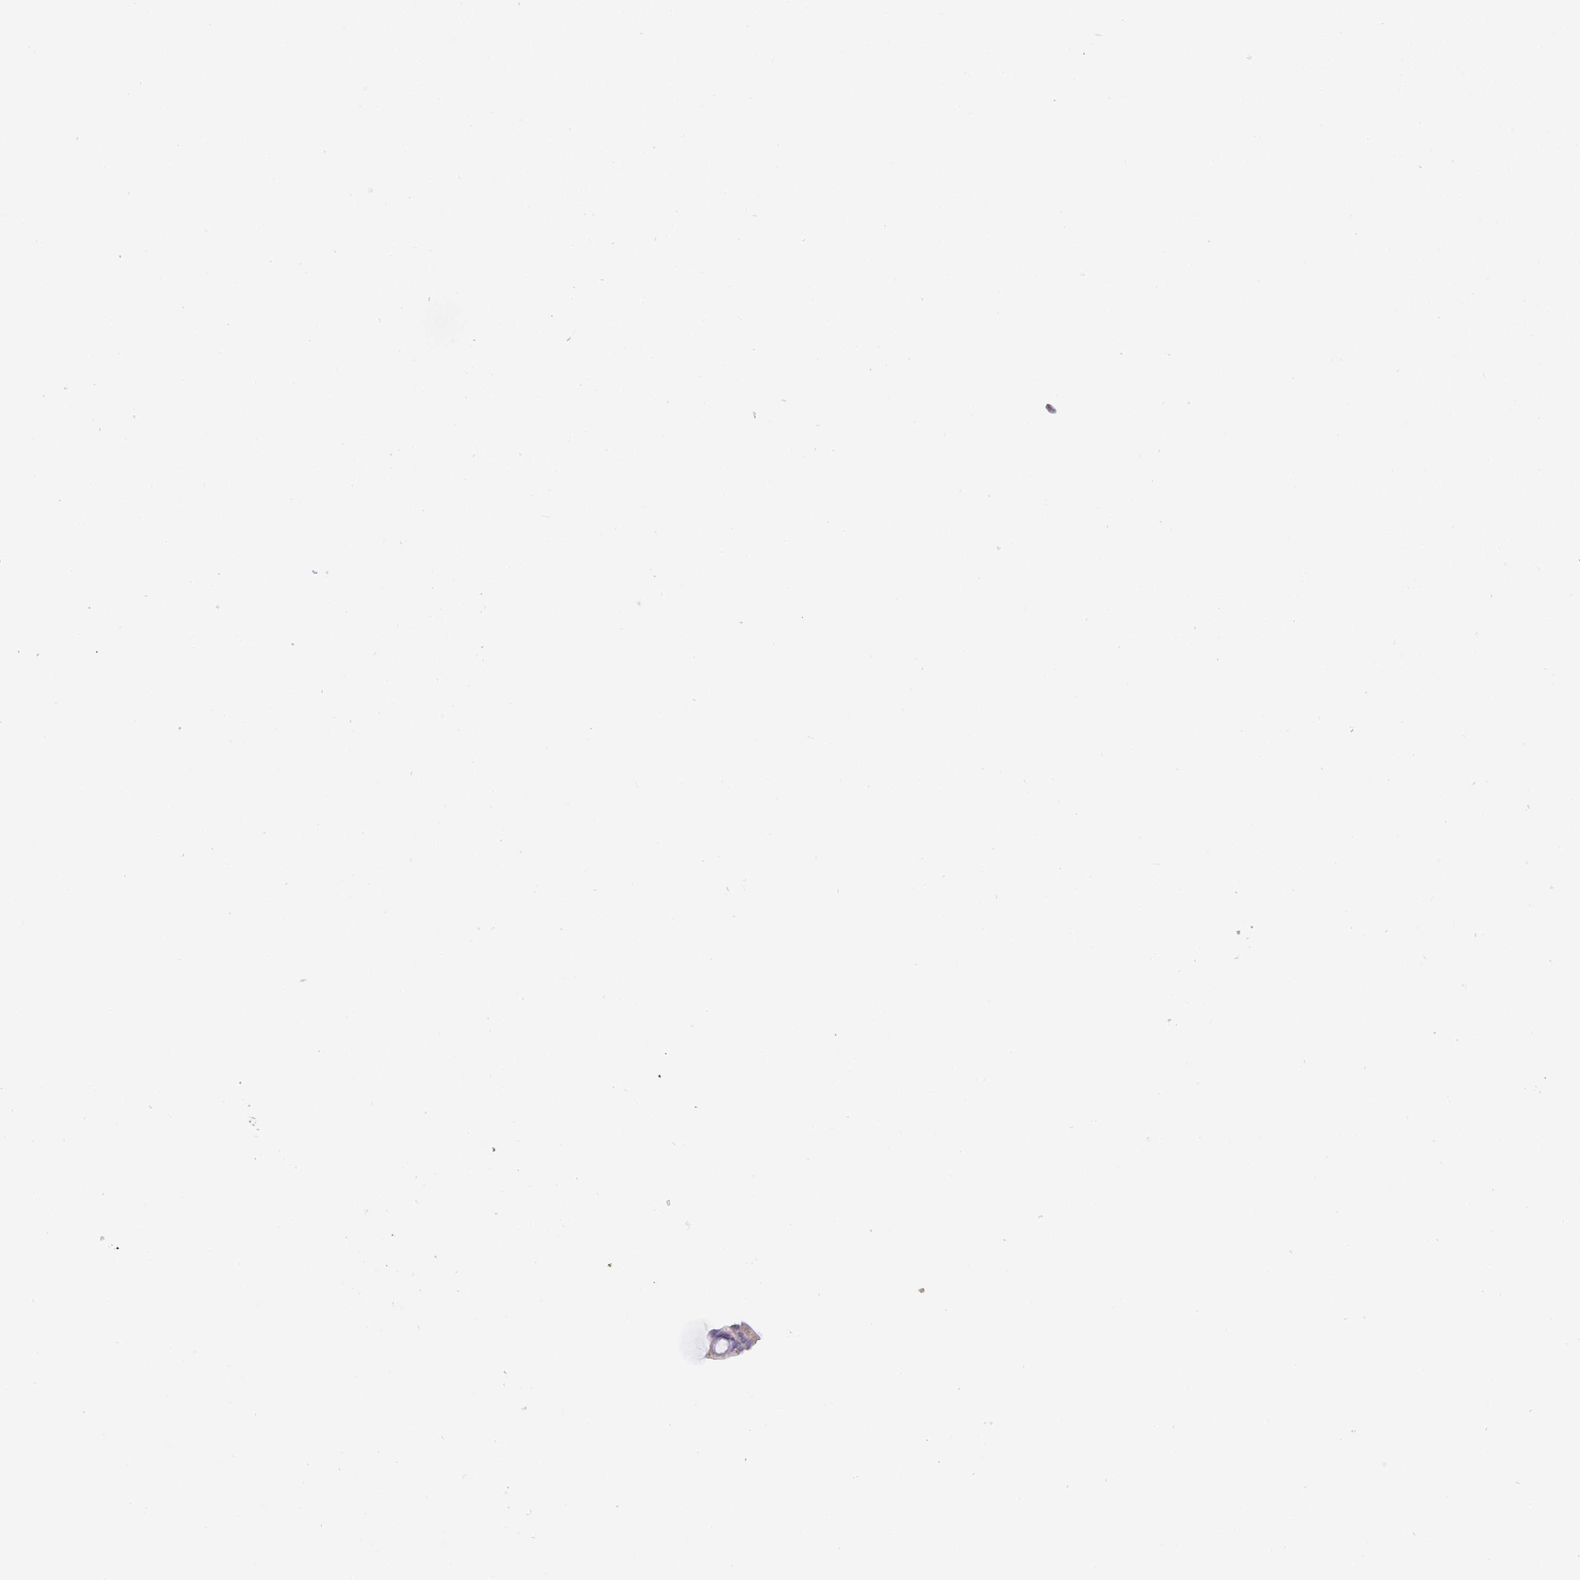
{"staining": {"intensity": "negative", "quantity": "none", "location": "none"}, "tissue": "duodenum", "cell_type": "Glandular cells", "image_type": "normal", "snomed": [{"axis": "morphology", "description": "Normal tissue, NOS"}, {"axis": "topography", "description": "Duodenum"}], "caption": "This is a histopathology image of IHC staining of normal duodenum, which shows no staining in glandular cells.", "gene": "HGFAC", "patient": {"sex": "male", "age": 59}}